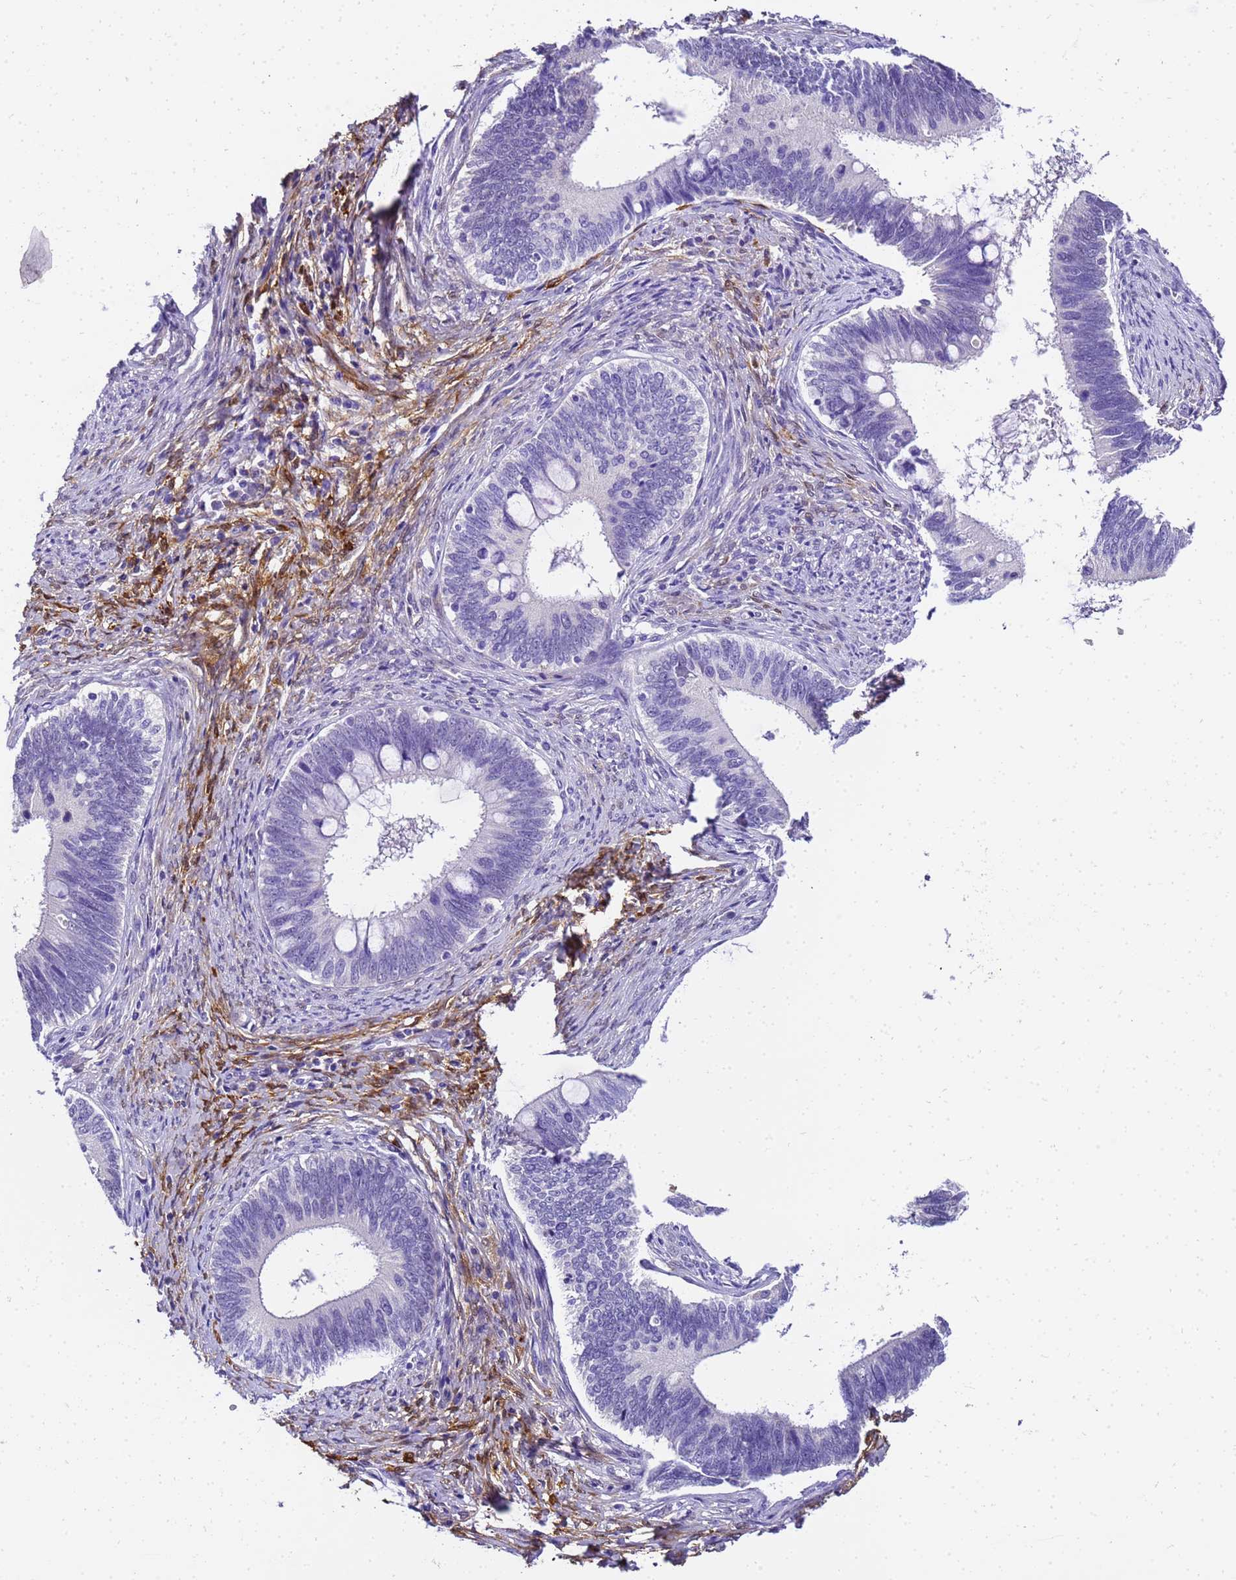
{"staining": {"intensity": "negative", "quantity": "none", "location": "none"}, "tissue": "cervical cancer", "cell_type": "Tumor cells", "image_type": "cancer", "snomed": [{"axis": "morphology", "description": "Adenocarcinoma, NOS"}, {"axis": "topography", "description": "Cervix"}], "caption": "Immunohistochemistry (IHC) photomicrograph of neoplastic tissue: cervical adenocarcinoma stained with DAB exhibits no significant protein positivity in tumor cells.", "gene": "HSPB6", "patient": {"sex": "female", "age": 42}}